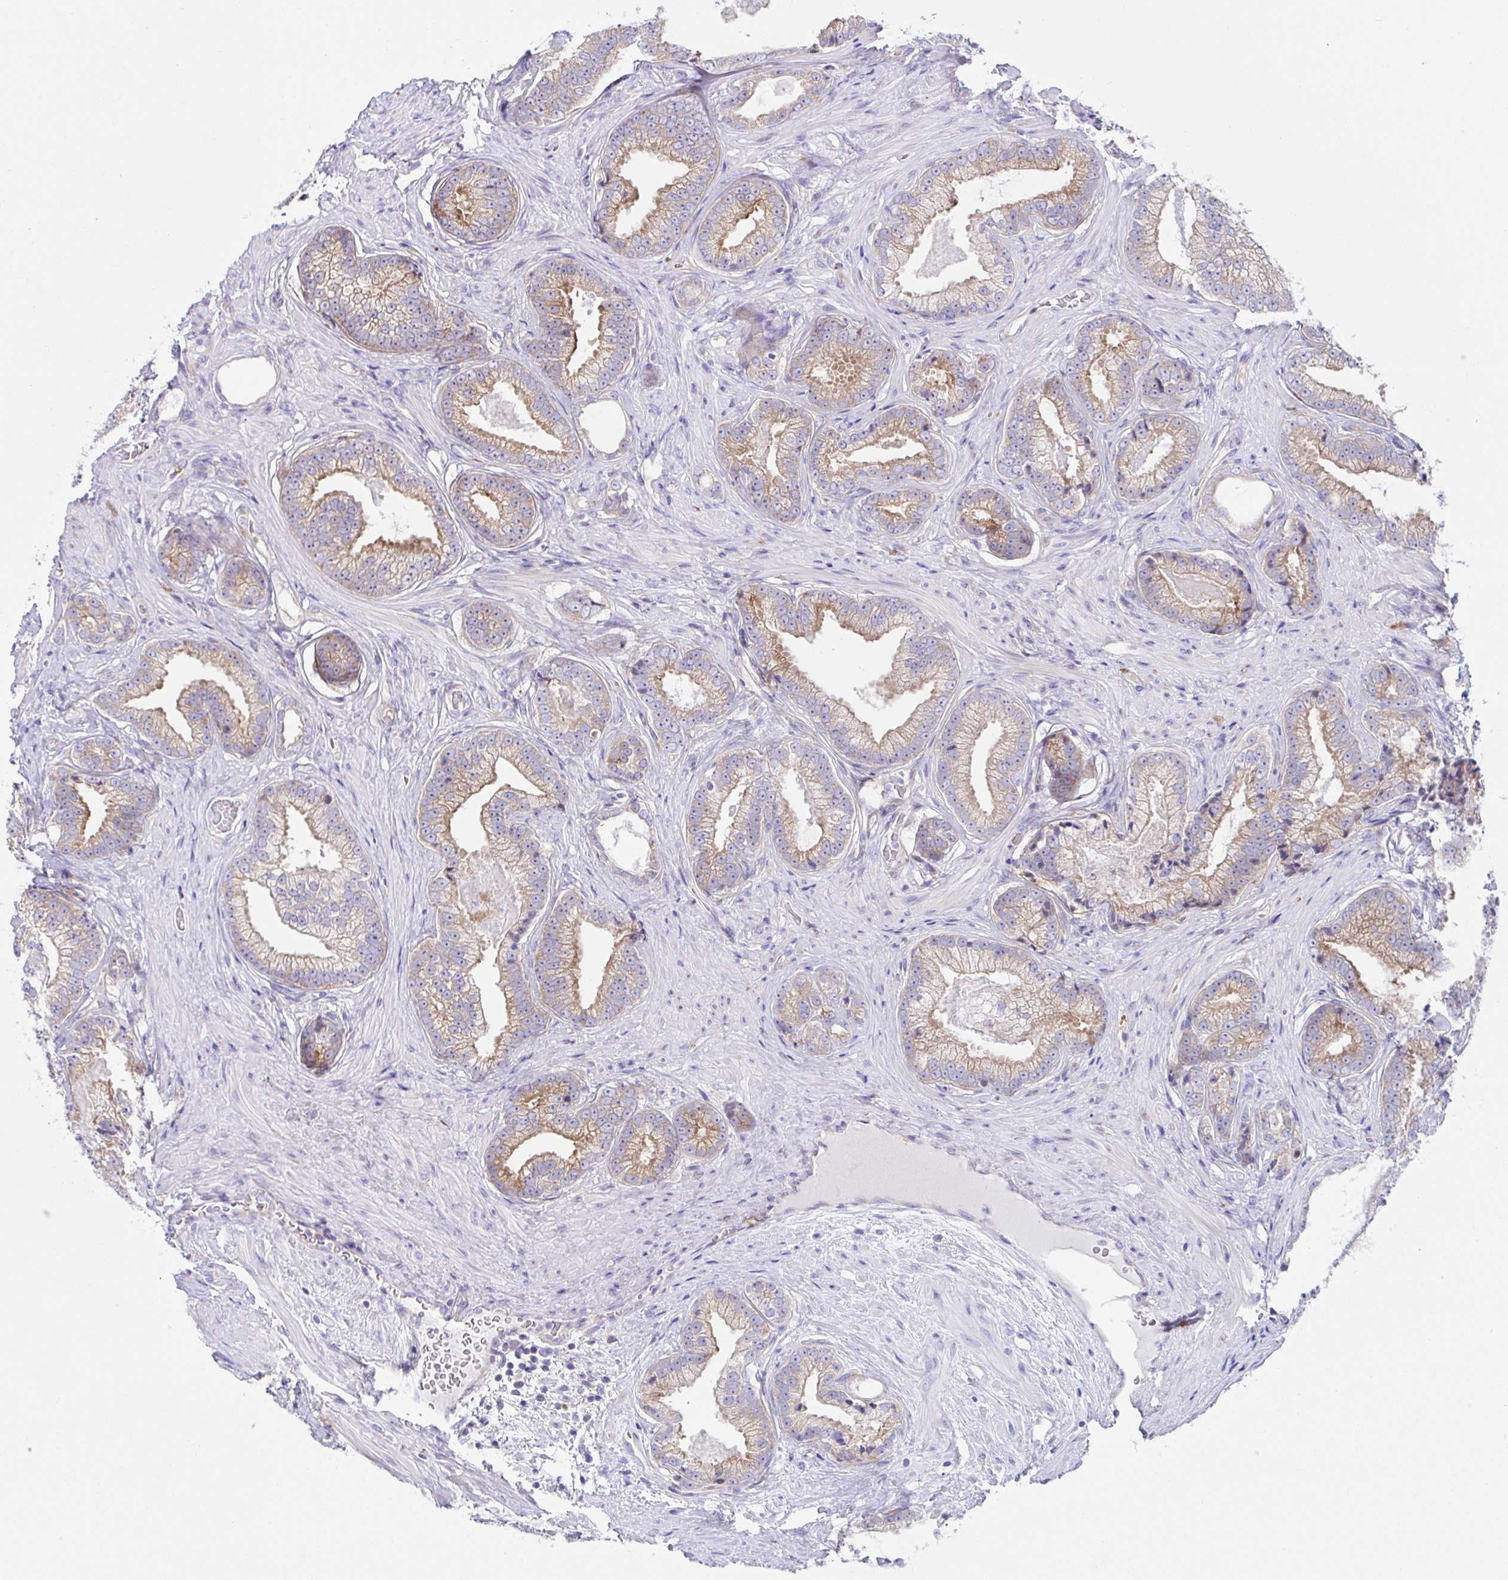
{"staining": {"intensity": "moderate", "quantity": ">75%", "location": "cytoplasmic/membranous"}, "tissue": "prostate cancer", "cell_type": "Tumor cells", "image_type": "cancer", "snomed": [{"axis": "morphology", "description": "Adenocarcinoma, Low grade"}, {"axis": "topography", "description": "Prostate"}], "caption": "IHC (DAB) staining of prostate low-grade adenocarcinoma reveals moderate cytoplasmic/membranous protein staining in about >75% of tumor cells.", "gene": "FAU", "patient": {"sex": "male", "age": 61}}